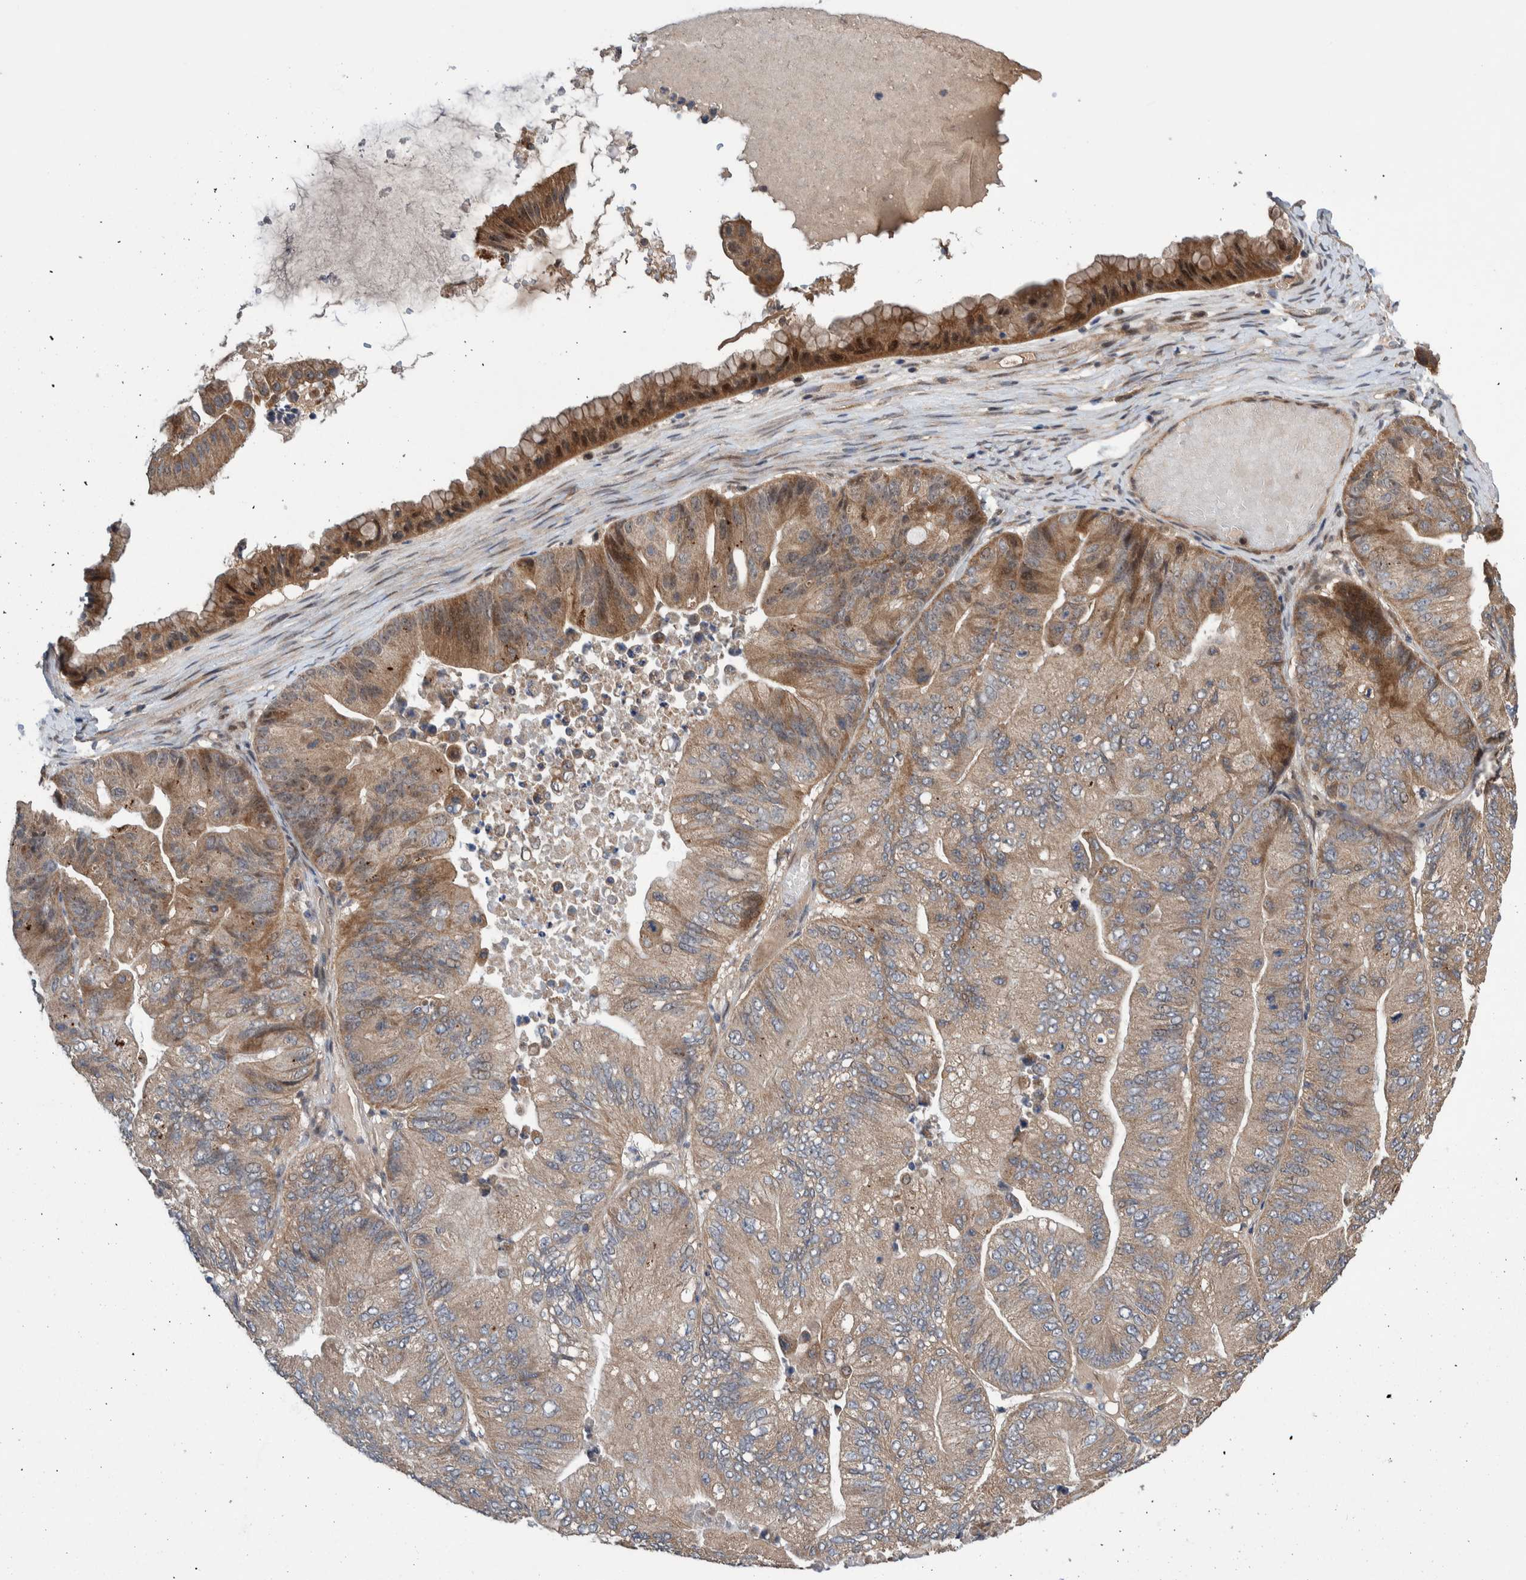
{"staining": {"intensity": "moderate", "quantity": "25%-75%", "location": "cytoplasmic/membranous"}, "tissue": "ovarian cancer", "cell_type": "Tumor cells", "image_type": "cancer", "snomed": [{"axis": "morphology", "description": "Cystadenocarcinoma, mucinous, NOS"}, {"axis": "topography", "description": "Ovary"}], "caption": "Ovarian mucinous cystadenocarcinoma was stained to show a protein in brown. There is medium levels of moderate cytoplasmic/membranous staining in about 25%-75% of tumor cells.", "gene": "PIK3R6", "patient": {"sex": "female", "age": 61}}